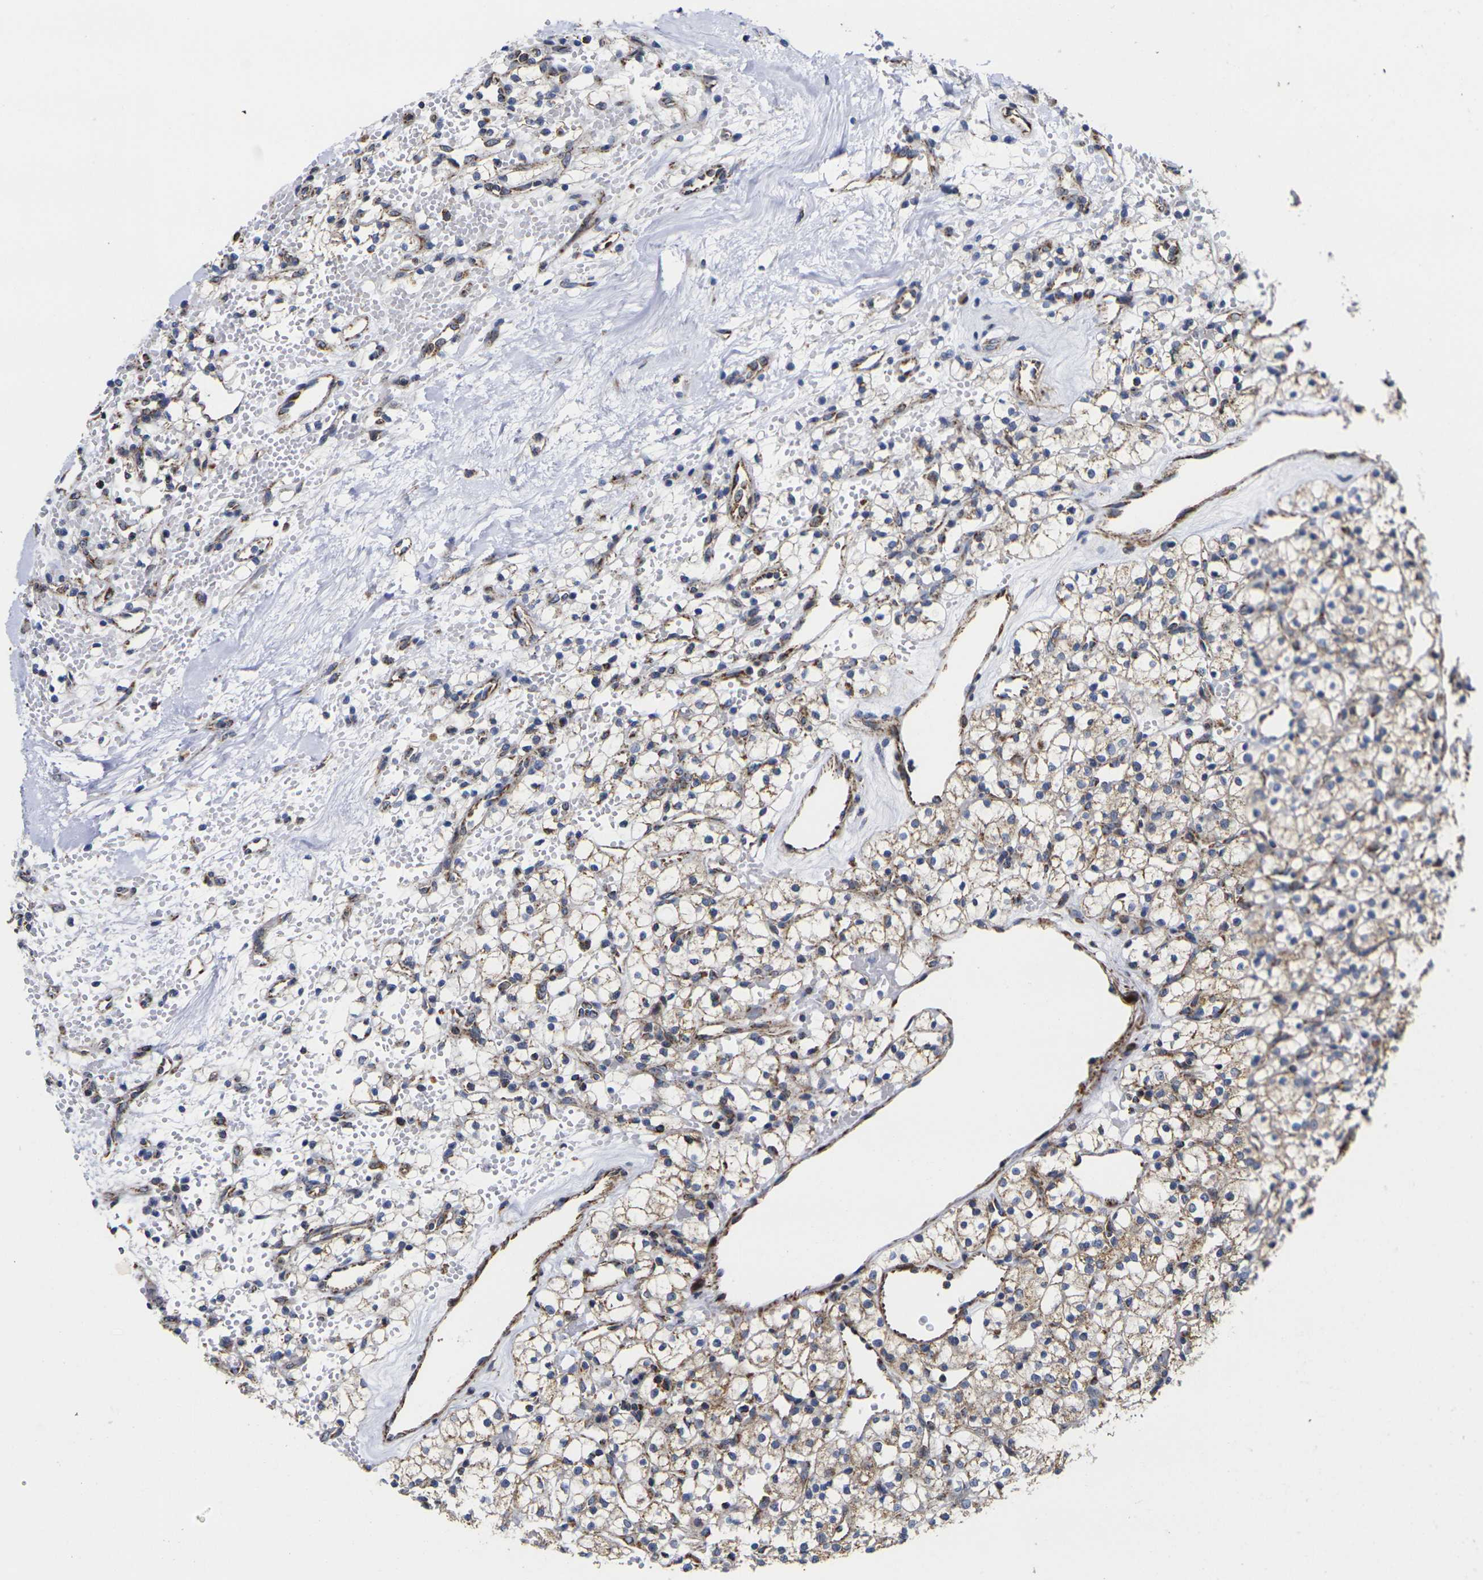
{"staining": {"intensity": "moderate", "quantity": ">75%", "location": "cytoplasmic/membranous"}, "tissue": "renal cancer", "cell_type": "Tumor cells", "image_type": "cancer", "snomed": [{"axis": "morphology", "description": "Adenocarcinoma, NOS"}, {"axis": "topography", "description": "Kidney"}], "caption": "The photomicrograph displays staining of adenocarcinoma (renal), revealing moderate cytoplasmic/membranous protein positivity (brown color) within tumor cells. Nuclei are stained in blue.", "gene": "P2RY11", "patient": {"sex": "female", "age": 60}}